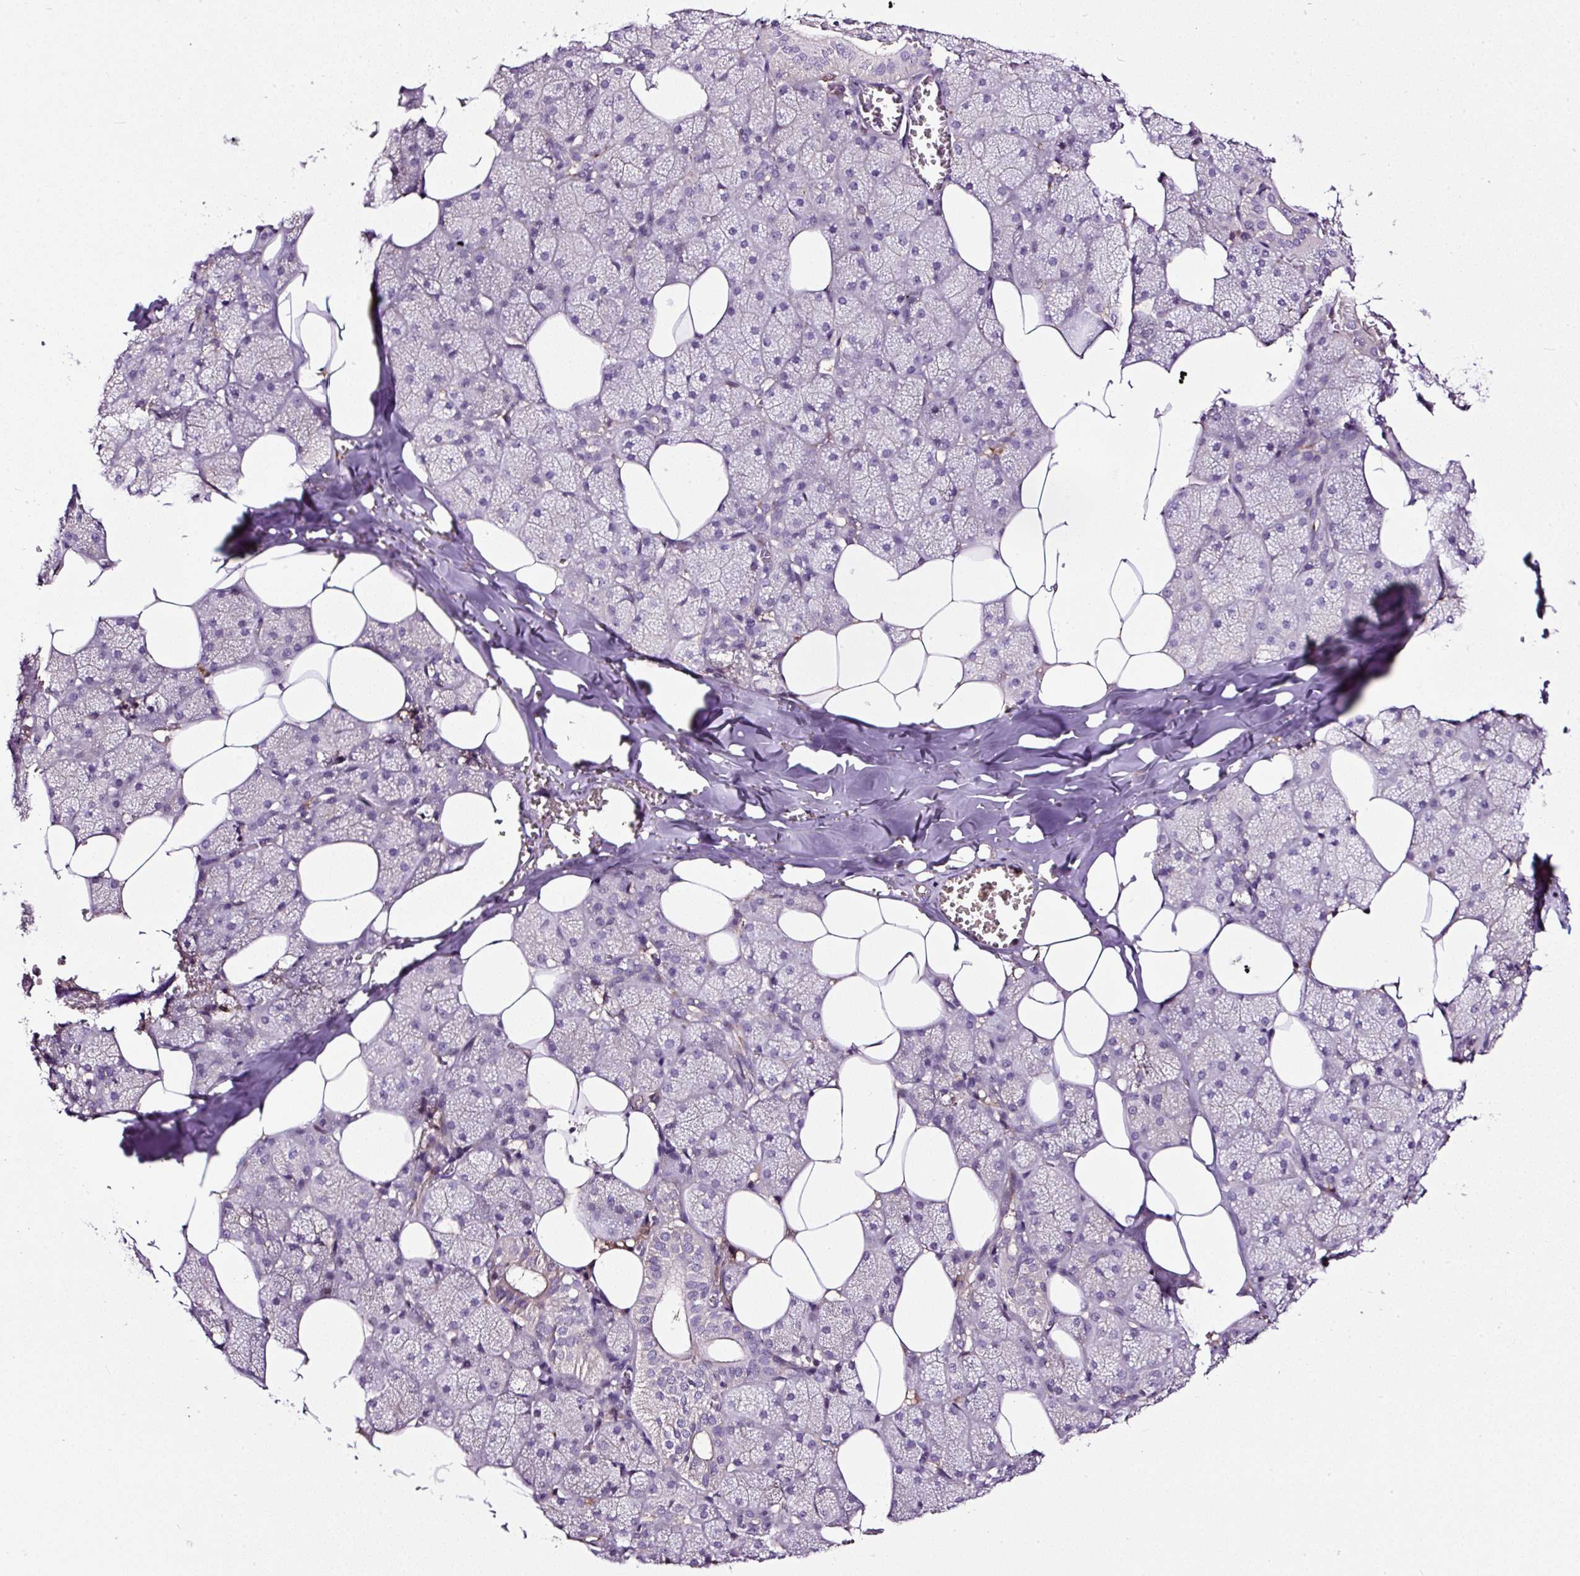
{"staining": {"intensity": "weak", "quantity": "<25%", "location": "cytoplasmic/membranous"}, "tissue": "salivary gland", "cell_type": "Glandular cells", "image_type": "normal", "snomed": [{"axis": "morphology", "description": "Normal tissue, NOS"}, {"axis": "topography", "description": "Salivary gland"}, {"axis": "topography", "description": "Peripheral nerve tissue"}], "caption": "Immunohistochemical staining of benign human salivary gland demonstrates no significant positivity in glandular cells.", "gene": "LRRC24", "patient": {"sex": "male", "age": 38}}